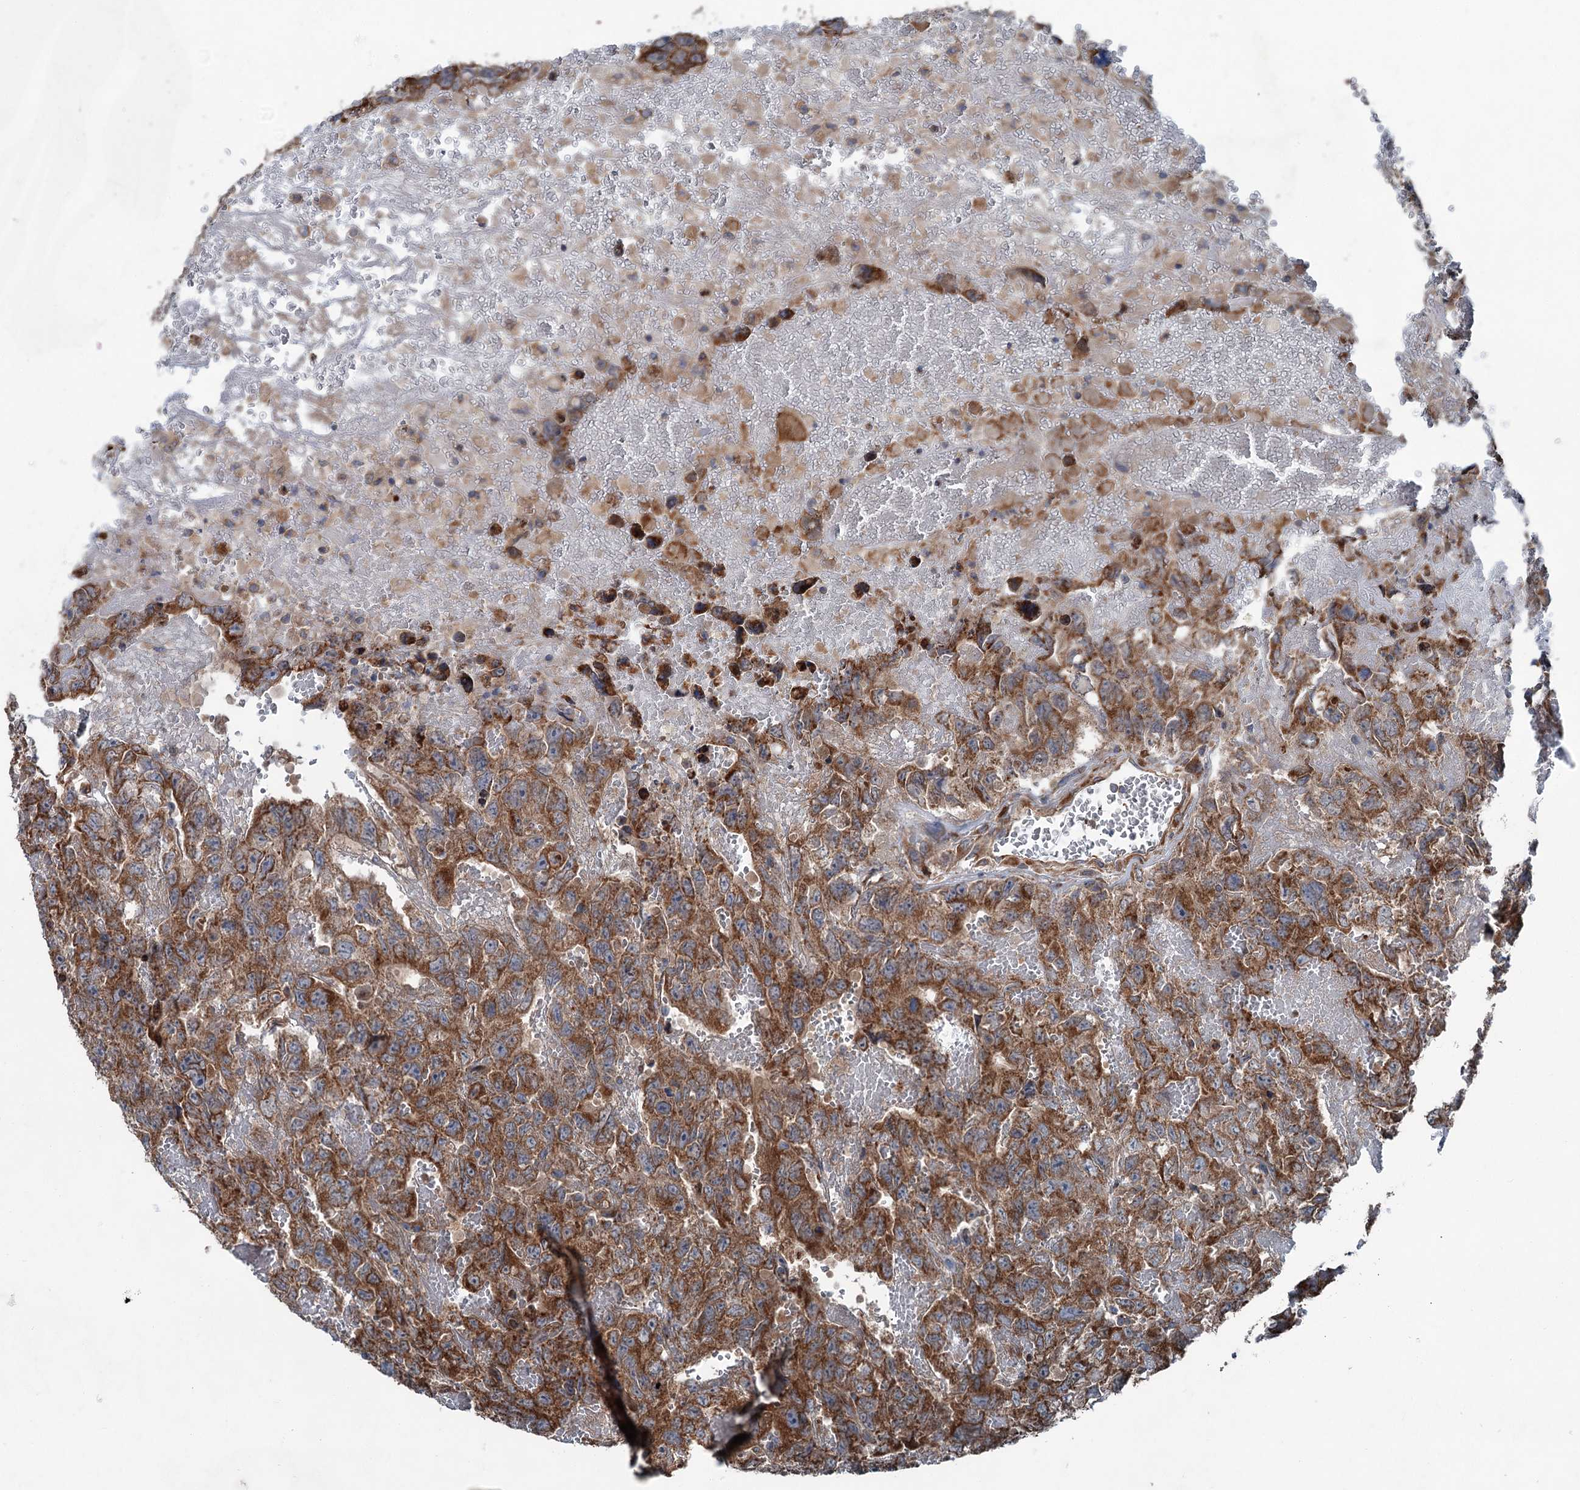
{"staining": {"intensity": "strong", "quantity": ">75%", "location": "cytoplasmic/membranous"}, "tissue": "testis cancer", "cell_type": "Tumor cells", "image_type": "cancer", "snomed": [{"axis": "morphology", "description": "Carcinoma, Embryonal, NOS"}, {"axis": "topography", "description": "Testis"}], "caption": "DAB immunohistochemical staining of embryonal carcinoma (testis) exhibits strong cytoplasmic/membranous protein expression in approximately >75% of tumor cells.", "gene": "CALCOCO1", "patient": {"sex": "male", "age": 45}}